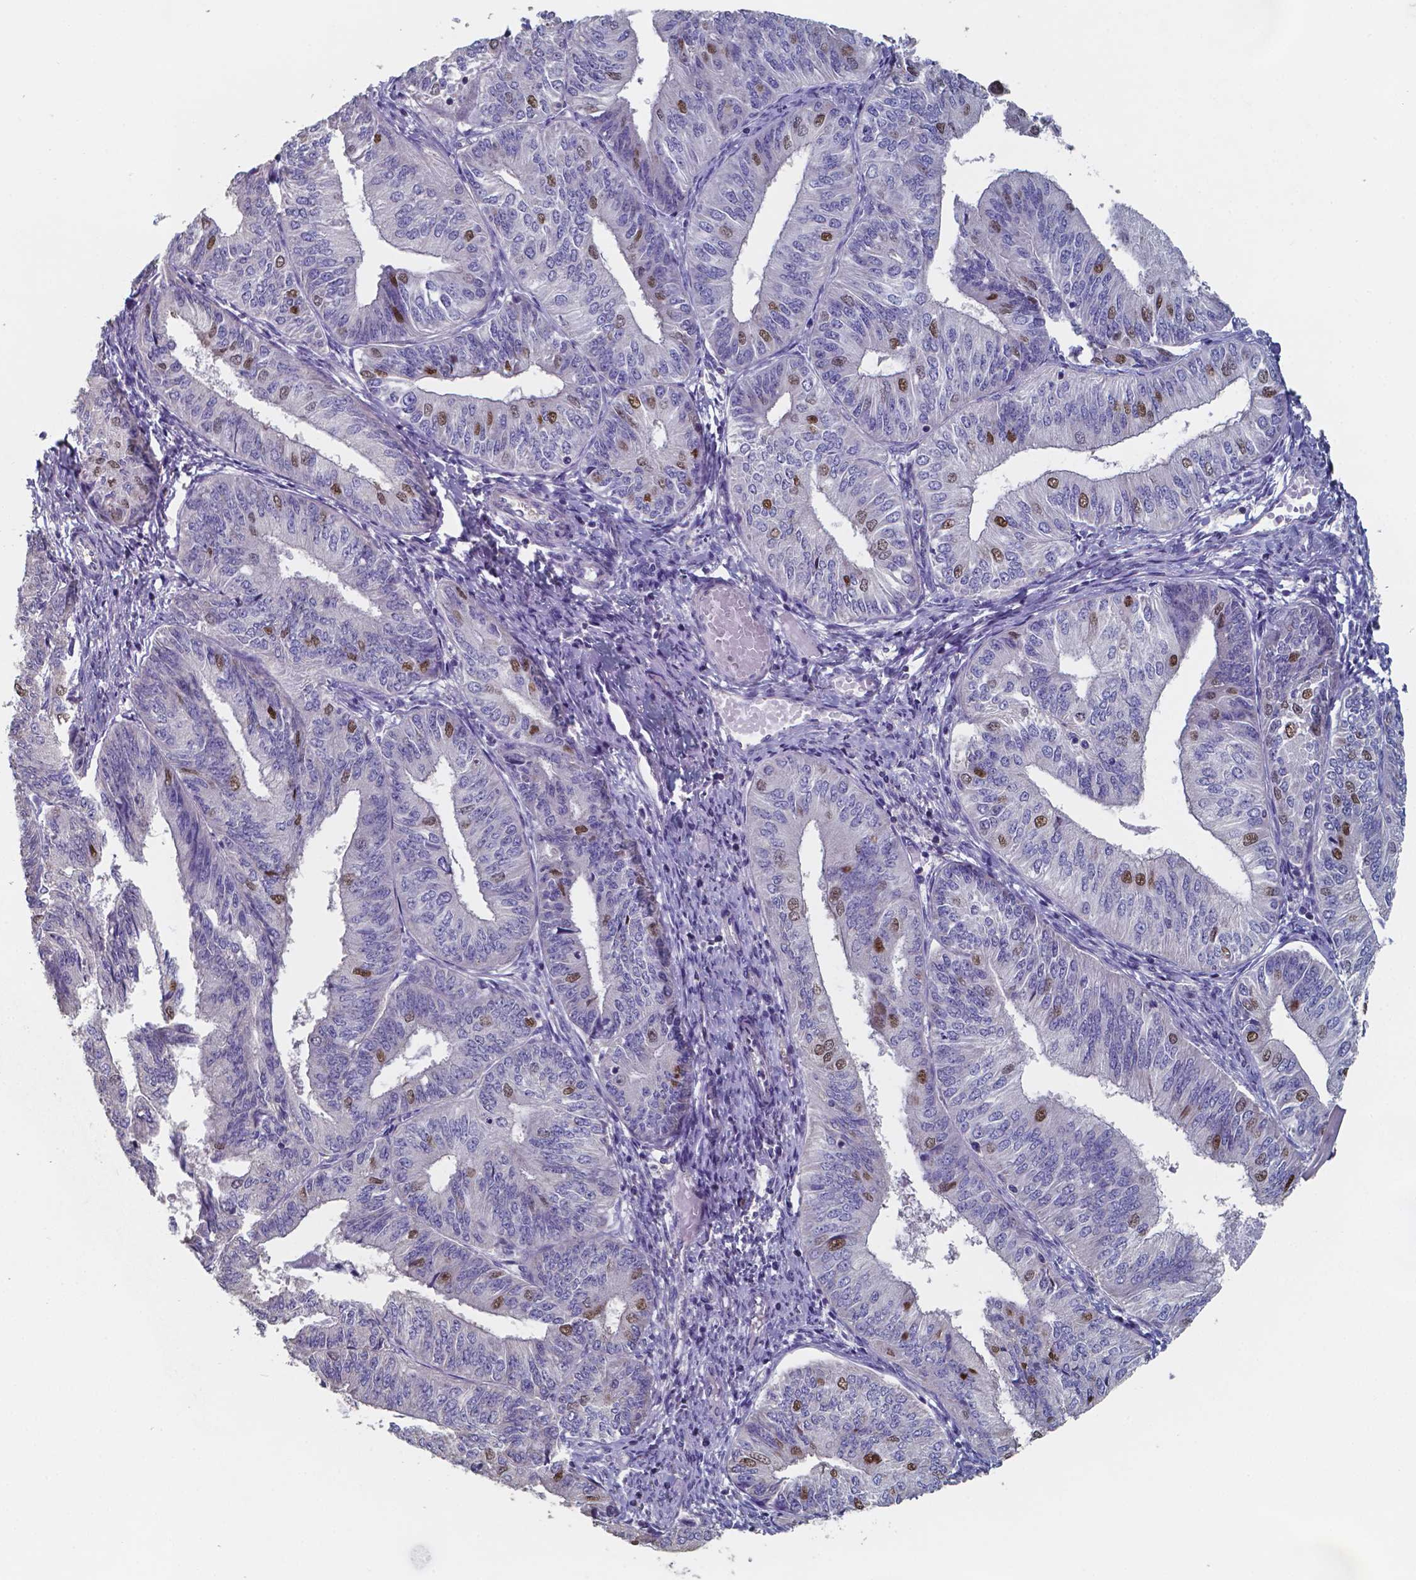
{"staining": {"intensity": "moderate", "quantity": "<25%", "location": "nuclear"}, "tissue": "endometrial cancer", "cell_type": "Tumor cells", "image_type": "cancer", "snomed": [{"axis": "morphology", "description": "Adenocarcinoma, NOS"}, {"axis": "topography", "description": "Endometrium"}], "caption": "Immunohistochemical staining of endometrial cancer exhibits low levels of moderate nuclear staining in about <25% of tumor cells.", "gene": "FOXJ1", "patient": {"sex": "female", "age": 58}}